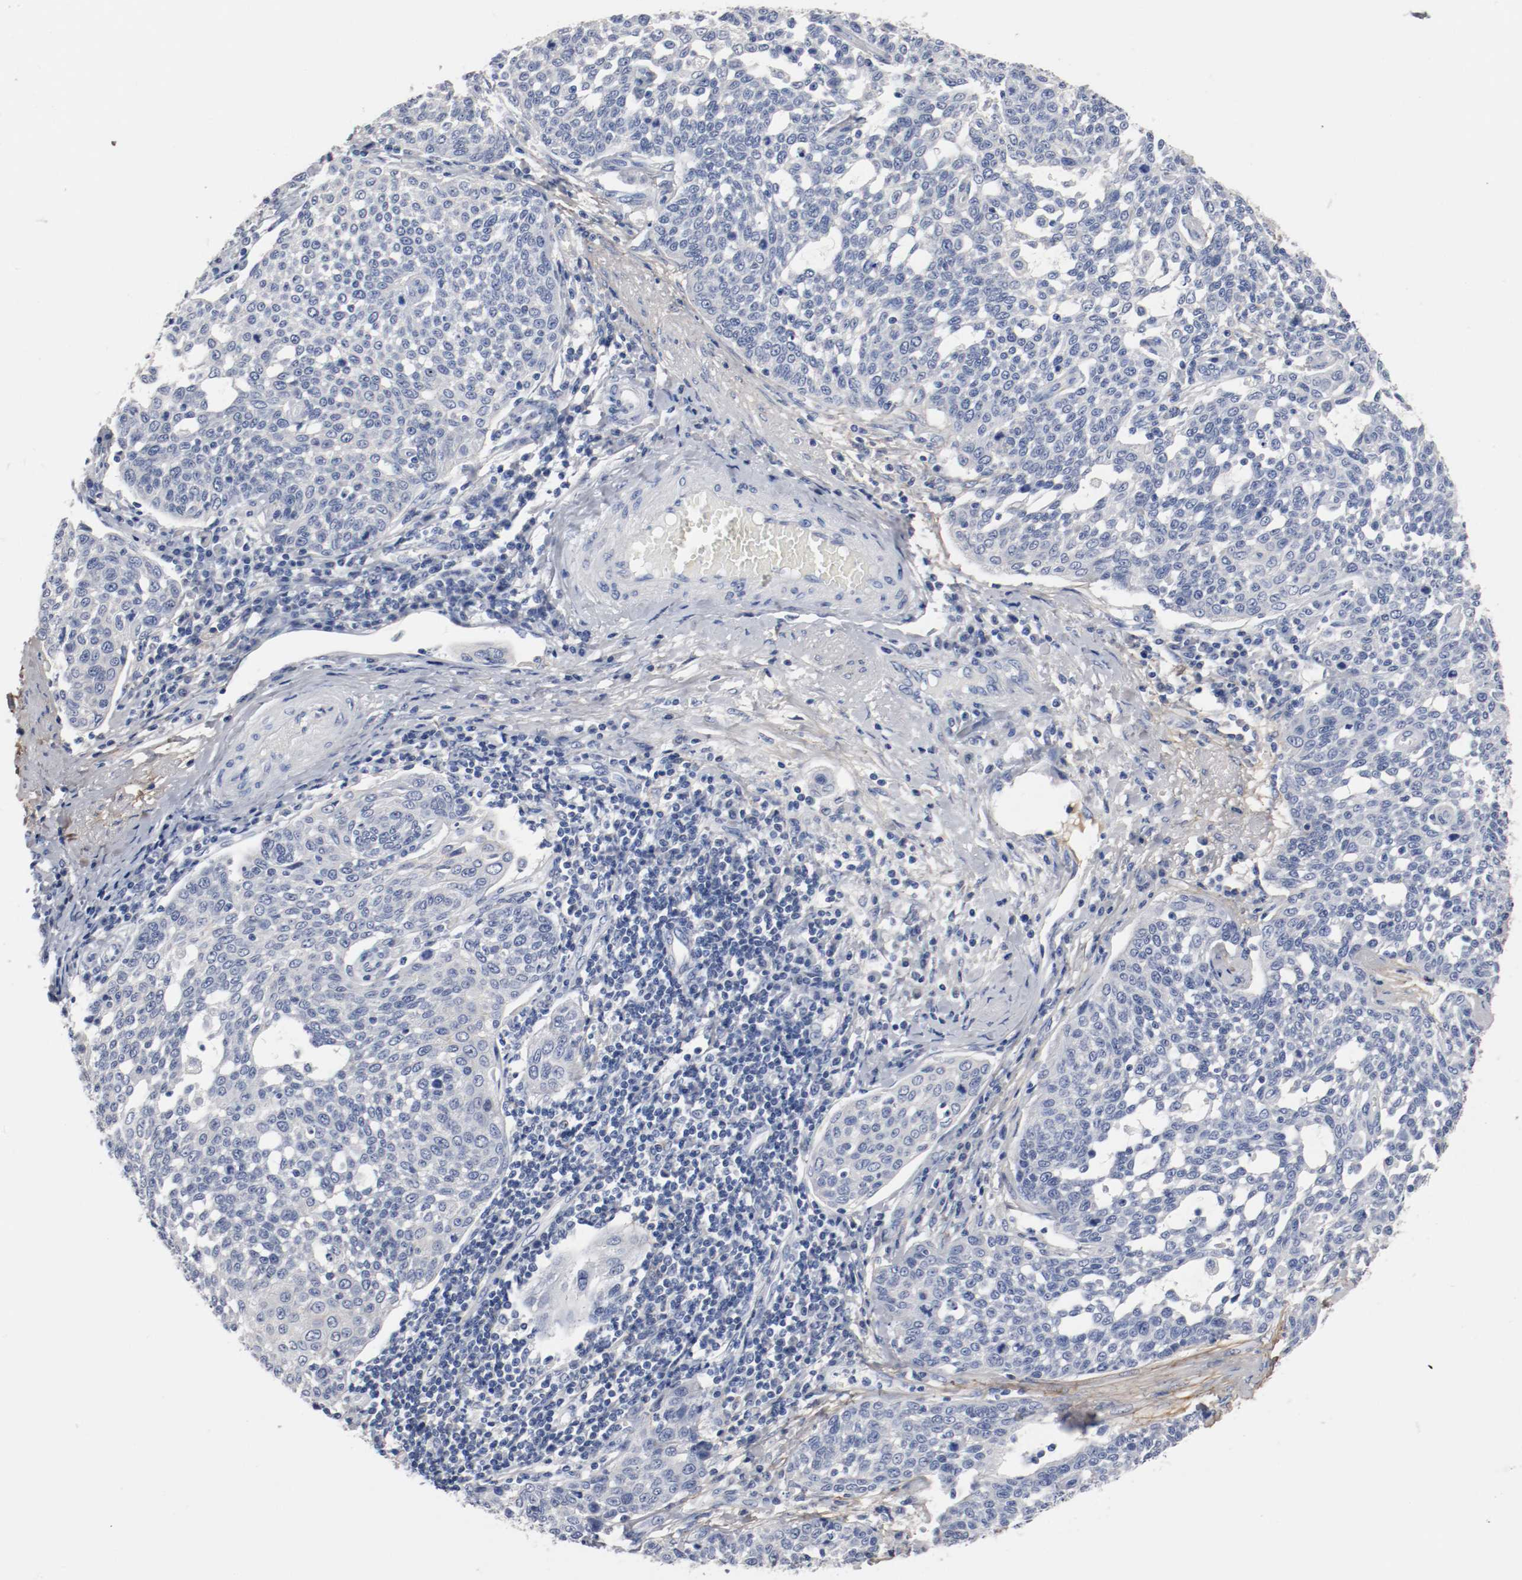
{"staining": {"intensity": "negative", "quantity": "none", "location": "none"}, "tissue": "cervical cancer", "cell_type": "Tumor cells", "image_type": "cancer", "snomed": [{"axis": "morphology", "description": "Squamous cell carcinoma, NOS"}, {"axis": "topography", "description": "Cervix"}], "caption": "Squamous cell carcinoma (cervical) stained for a protein using immunohistochemistry (IHC) shows no staining tumor cells.", "gene": "TNC", "patient": {"sex": "female", "age": 34}}